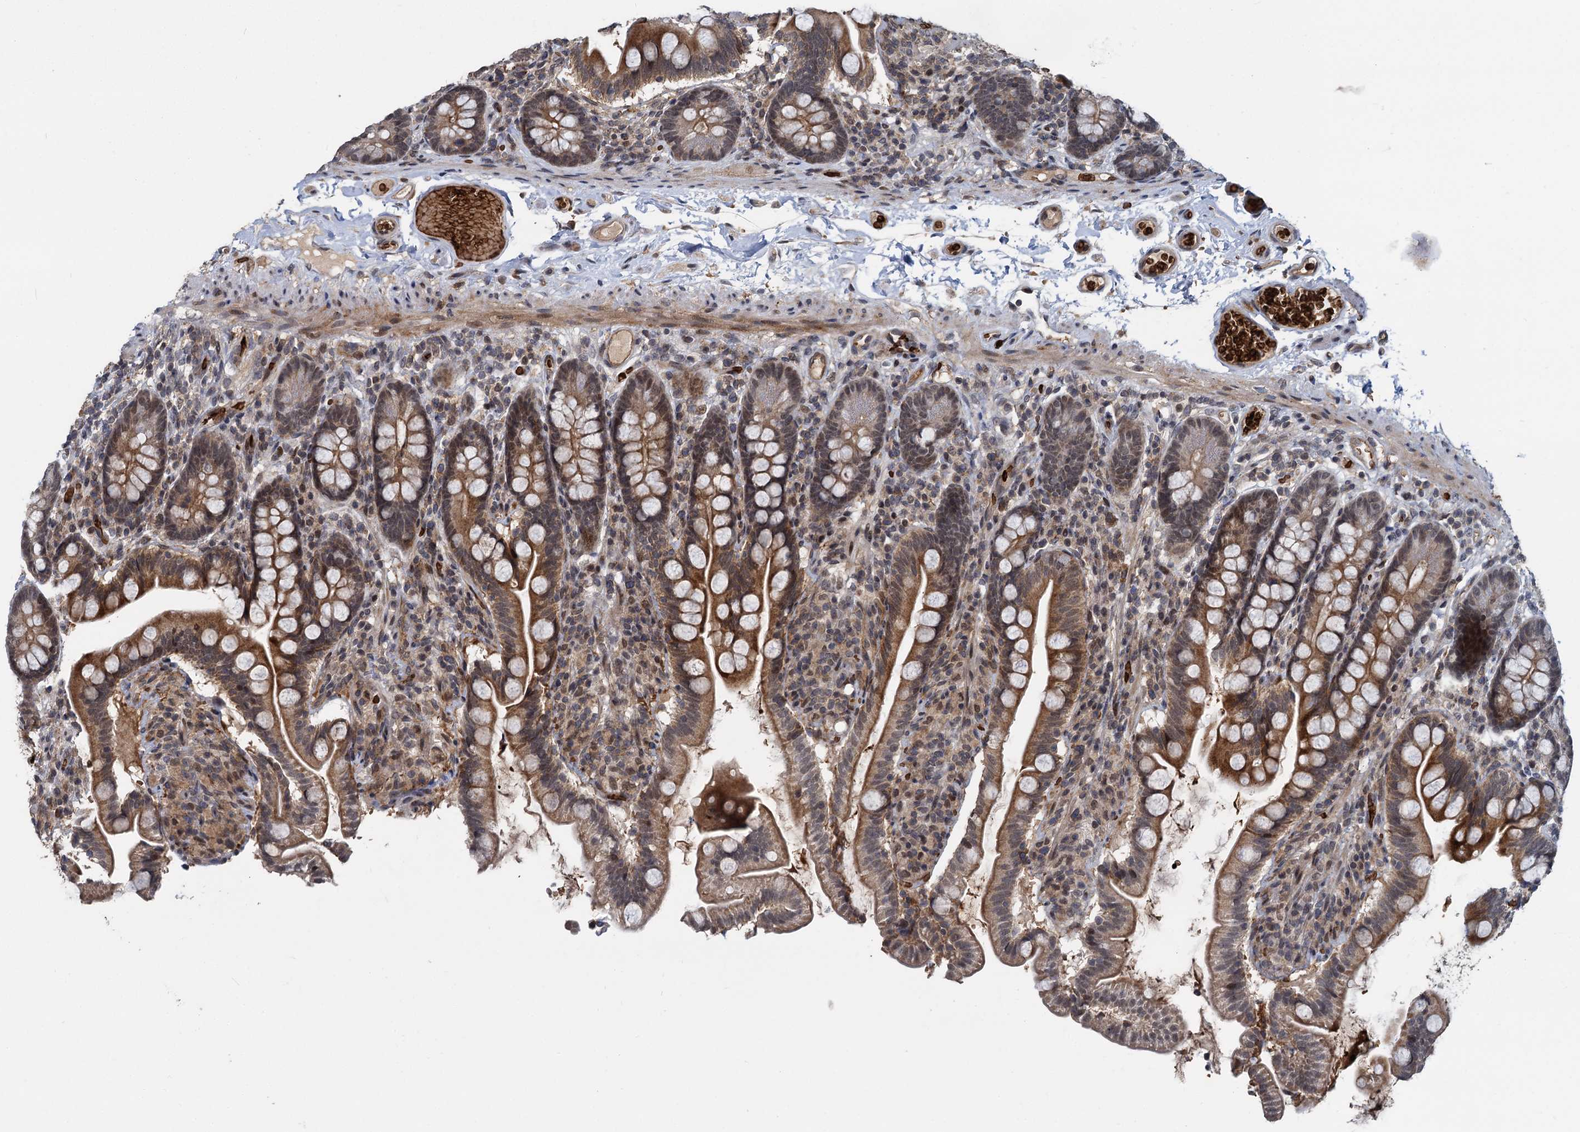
{"staining": {"intensity": "moderate", "quantity": ">75%", "location": "cytoplasmic/membranous,nuclear"}, "tissue": "small intestine", "cell_type": "Glandular cells", "image_type": "normal", "snomed": [{"axis": "morphology", "description": "Normal tissue, NOS"}, {"axis": "topography", "description": "Small intestine"}], "caption": "Moderate cytoplasmic/membranous,nuclear protein positivity is present in about >75% of glandular cells in small intestine. Using DAB (brown) and hematoxylin (blue) stains, captured at high magnification using brightfield microscopy.", "gene": "FANCI", "patient": {"sex": "female", "age": 64}}